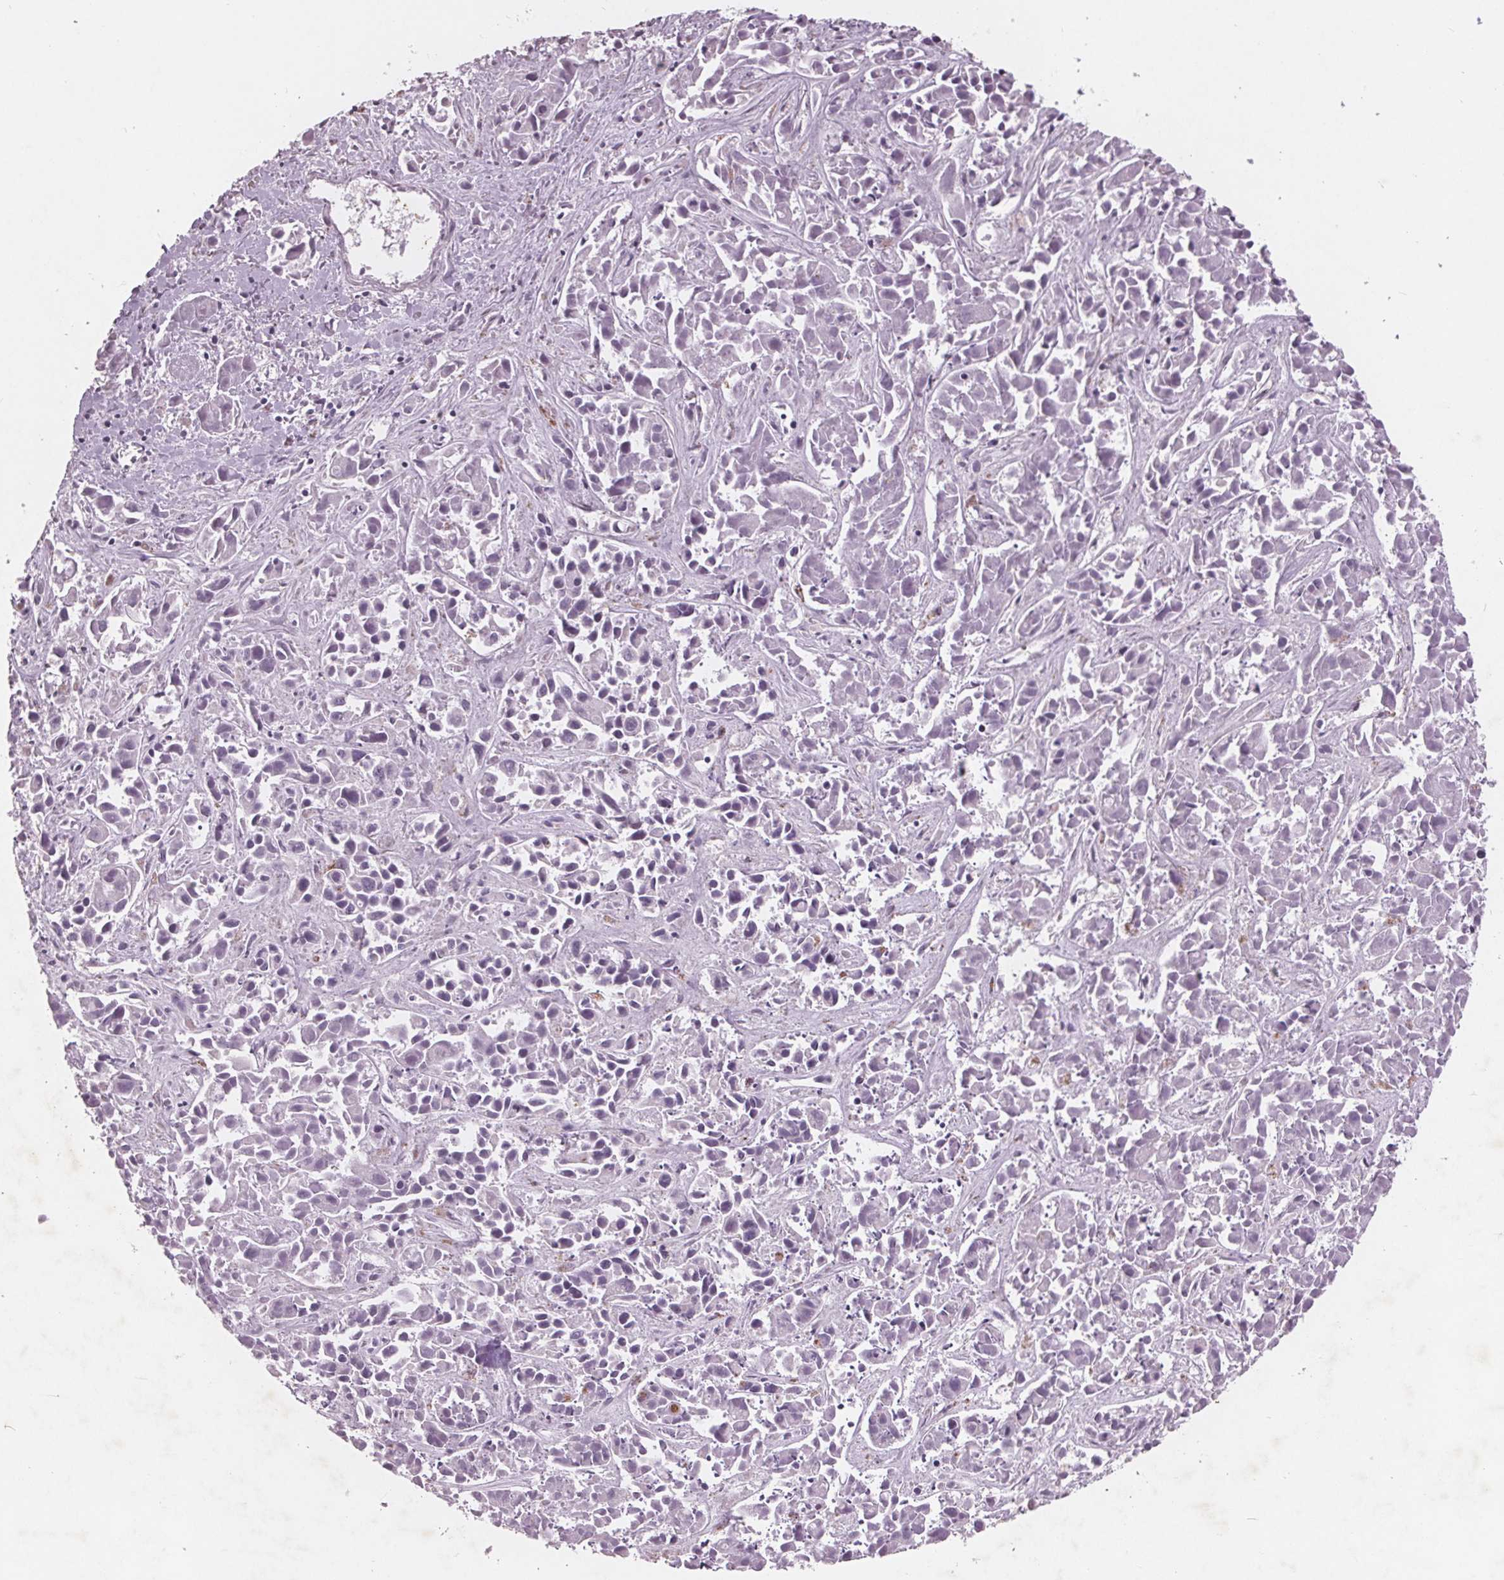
{"staining": {"intensity": "negative", "quantity": "none", "location": "none"}, "tissue": "liver cancer", "cell_type": "Tumor cells", "image_type": "cancer", "snomed": [{"axis": "morphology", "description": "Cholangiocarcinoma"}, {"axis": "topography", "description": "Liver"}], "caption": "High magnification brightfield microscopy of cholangiocarcinoma (liver) stained with DAB (3,3'-diaminobenzidine) (brown) and counterstained with hematoxylin (blue): tumor cells show no significant expression.", "gene": "PTPN14", "patient": {"sex": "female", "age": 81}}